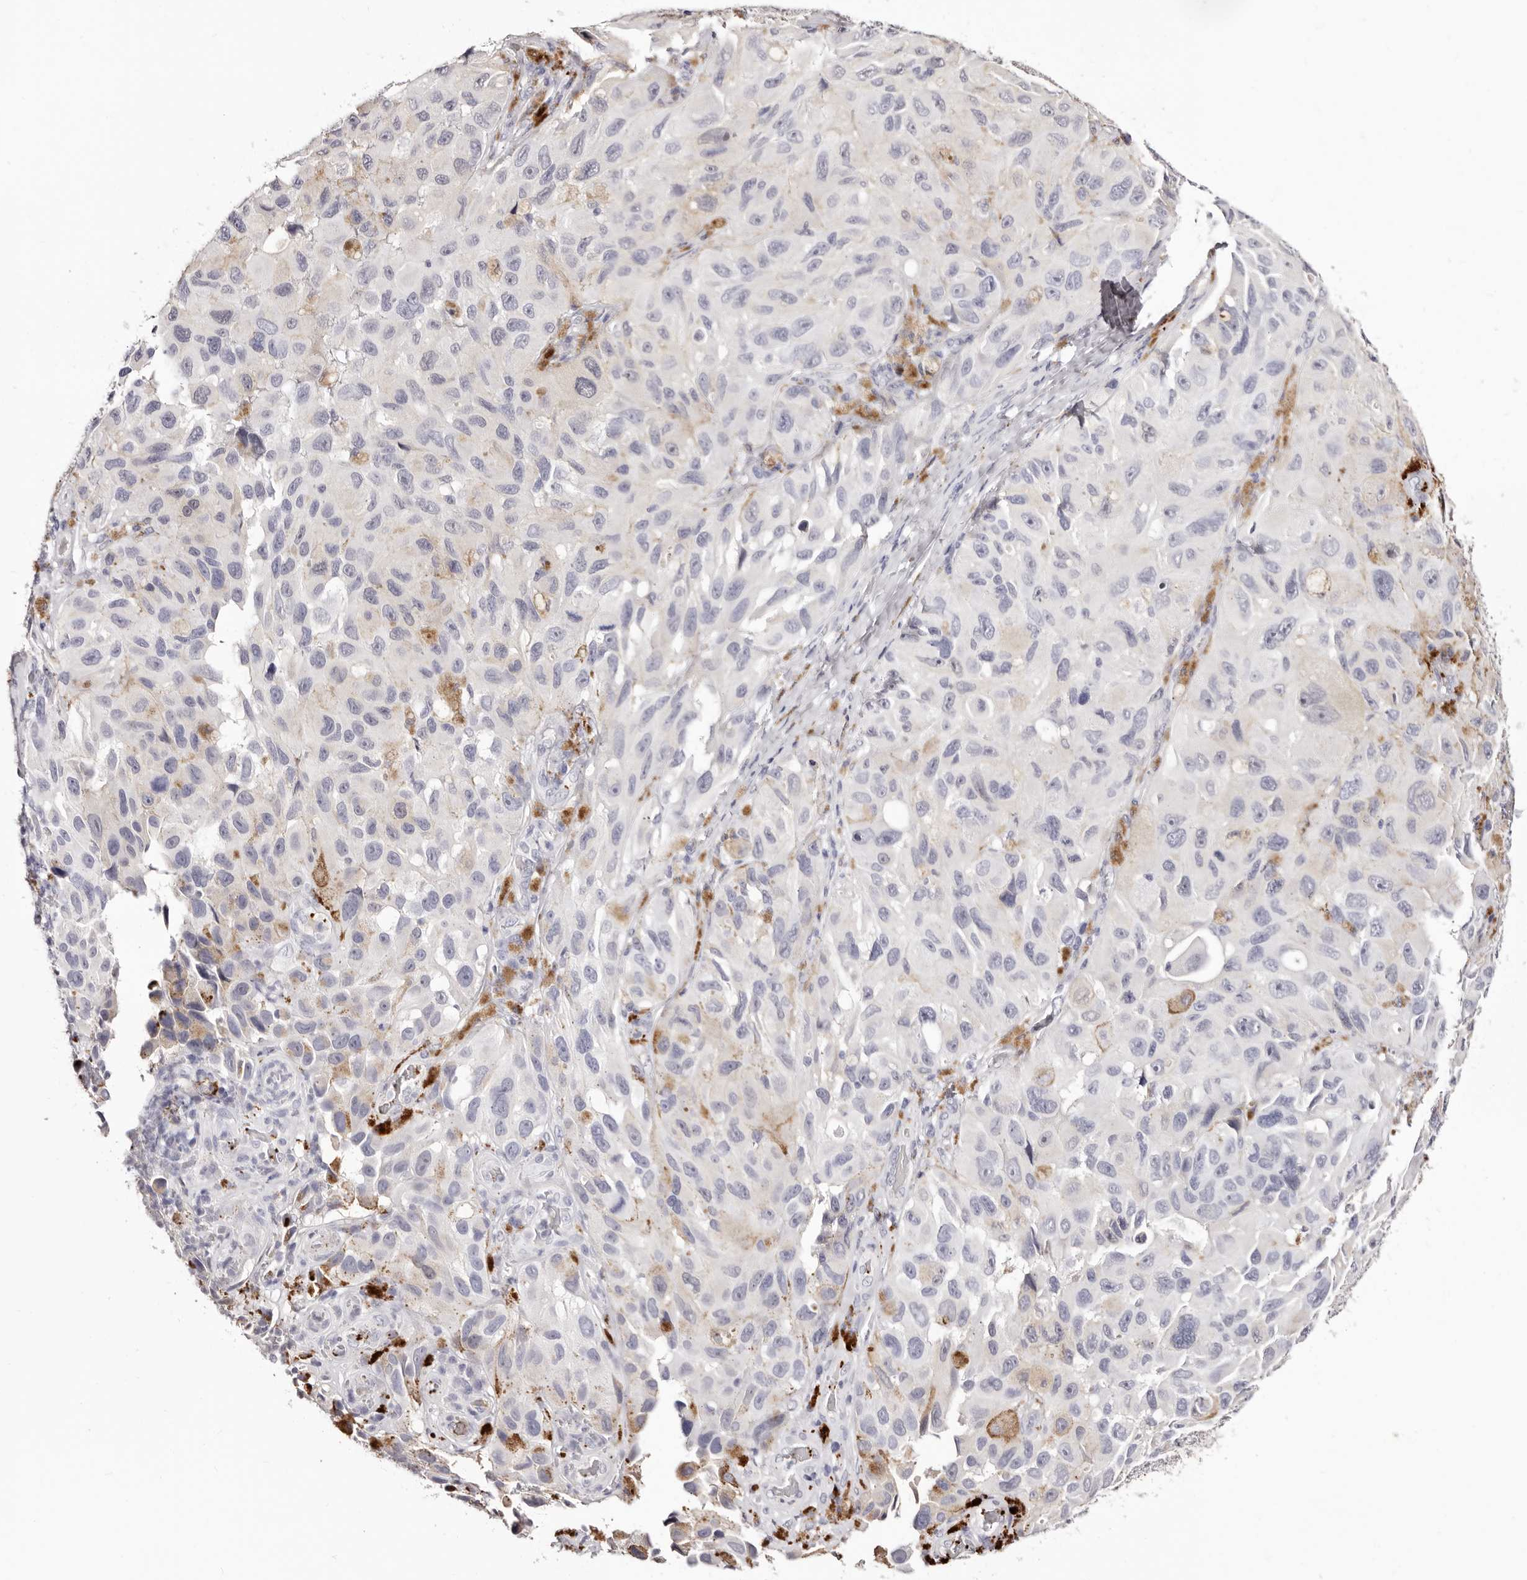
{"staining": {"intensity": "negative", "quantity": "none", "location": "none"}, "tissue": "melanoma", "cell_type": "Tumor cells", "image_type": "cancer", "snomed": [{"axis": "morphology", "description": "Malignant melanoma, NOS"}, {"axis": "topography", "description": "Skin"}], "caption": "An immunohistochemistry histopathology image of melanoma is shown. There is no staining in tumor cells of melanoma. The staining was performed using DAB to visualize the protein expression in brown, while the nuclei were stained in blue with hematoxylin (Magnification: 20x).", "gene": "PF4", "patient": {"sex": "female", "age": 73}}